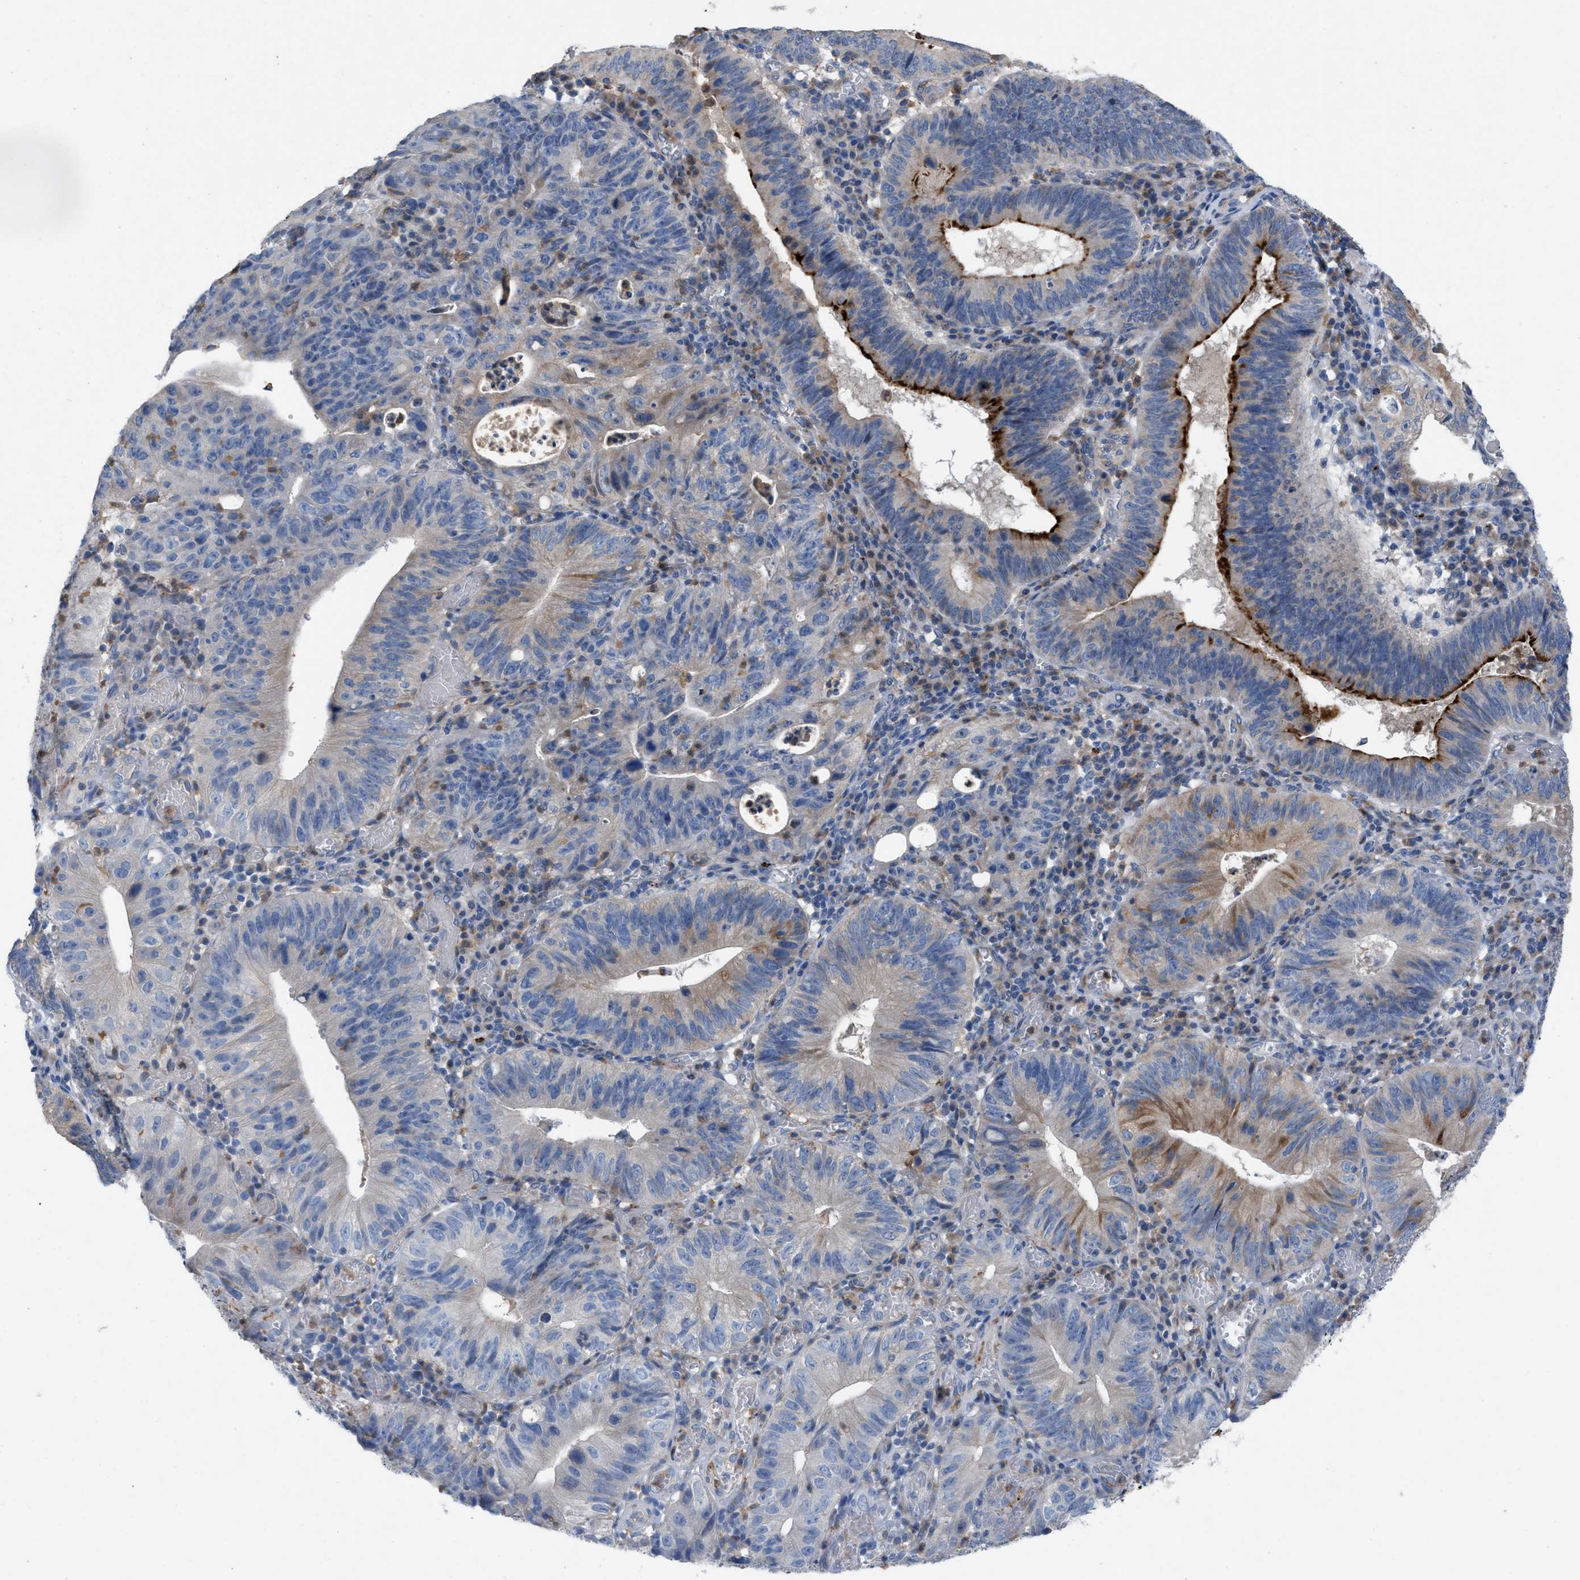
{"staining": {"intensity": "strong", "quantity": "<25%", "location": "cytoplasmic/membranous"}, "tissue": "stomach cancer", "cell_type": "Tumor cells", "image_type": "cancer", "snomed": [{"axis": "morphology", "description": "Adenocarcinoma, NOS"}, {"axis": "topography", "description": "Stomach"}], "caption": "Immunohistochemical staining of human adenocarcinoma (stomach) demonstrates strong cytoplasmic/membranous protein staining in about <25% of tumor cells.", "gene": "PLPPR5", "patient": {"sex": "male", "age": 59}}